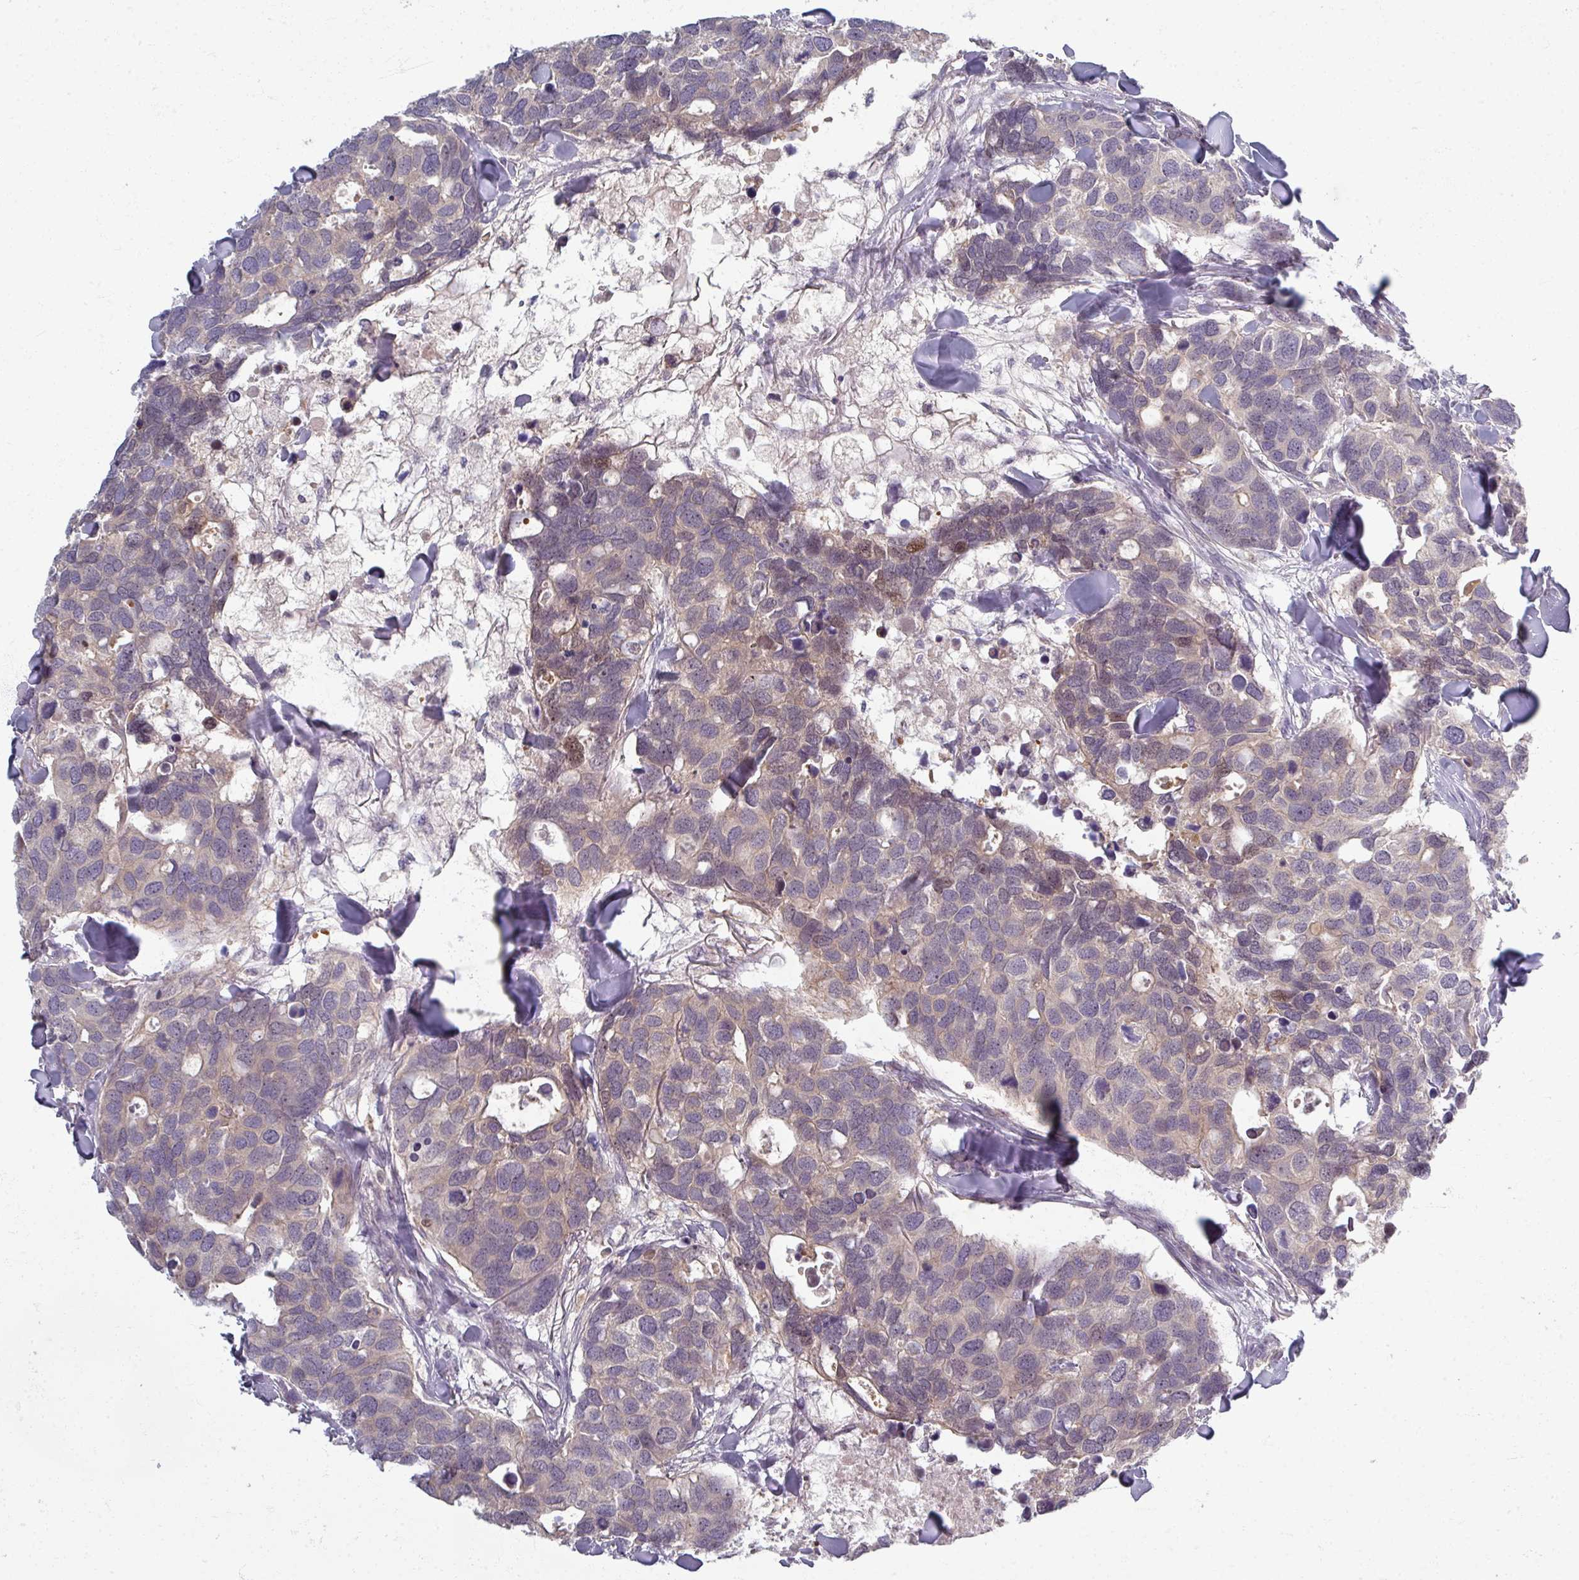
{"staining": {"intensity": "weak", "quantity": "<25%", "location": "cytoplasmic/membranous"}, "tissue": "breast cancer", "cell_type": "Tumor cells", "image_type": "cancer", "snomed": [{"axis": "morphology", "description": "Duct carcinoma"}, {"axis": "topography", "description": "Breast"}], "caption": "Immunohistochemical staining of human breast invasive ductal carcinoma demonstrates no significant positivity in tumor cells. (DAB (3,3'-diaminobenzidine) immunohistochemistry (IHC), high magnification).", "gene": "TTLL7", "patient": {"sex": "female", "age": 83}}